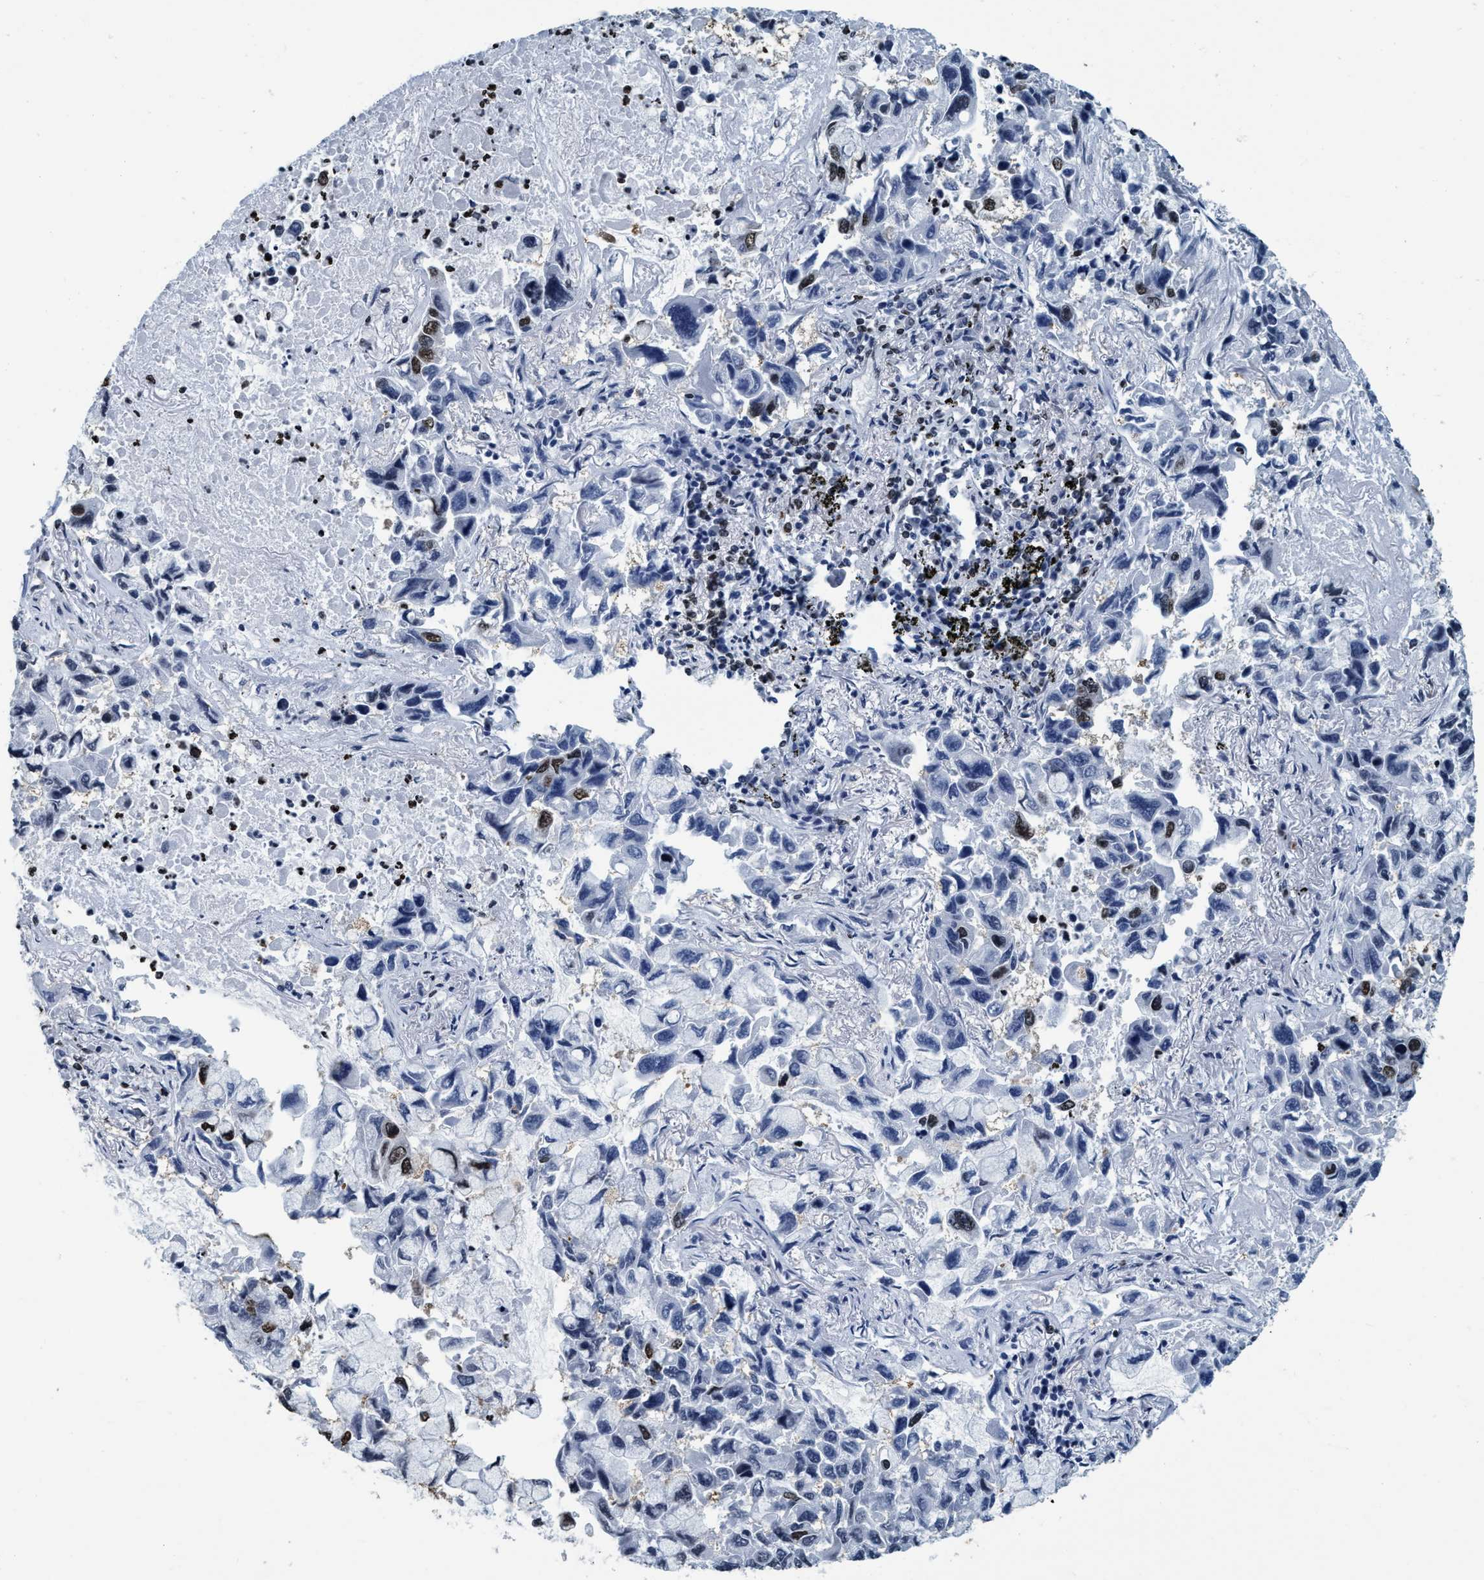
{"staining": {"intensity": "moderate", "quantity": "<25%", "location": "nuclear"}, "tissue": "lung cancer", "cell_type": "Tumor cells", "image_type": "cancer", "snomed": [{"axis": "morphology", "description": "Adenocarcinoma, NOS"}, {"axis": "topography", "description": "Lung"}], "caption": "Immunohistochemical staining of human lung adenocarcinoma displays low levels of moderate nuclear protein positivity in approximately <25% of tumor cells.", "gene": "CCNE2", "patient": {"sex": "male", "age": 64}}